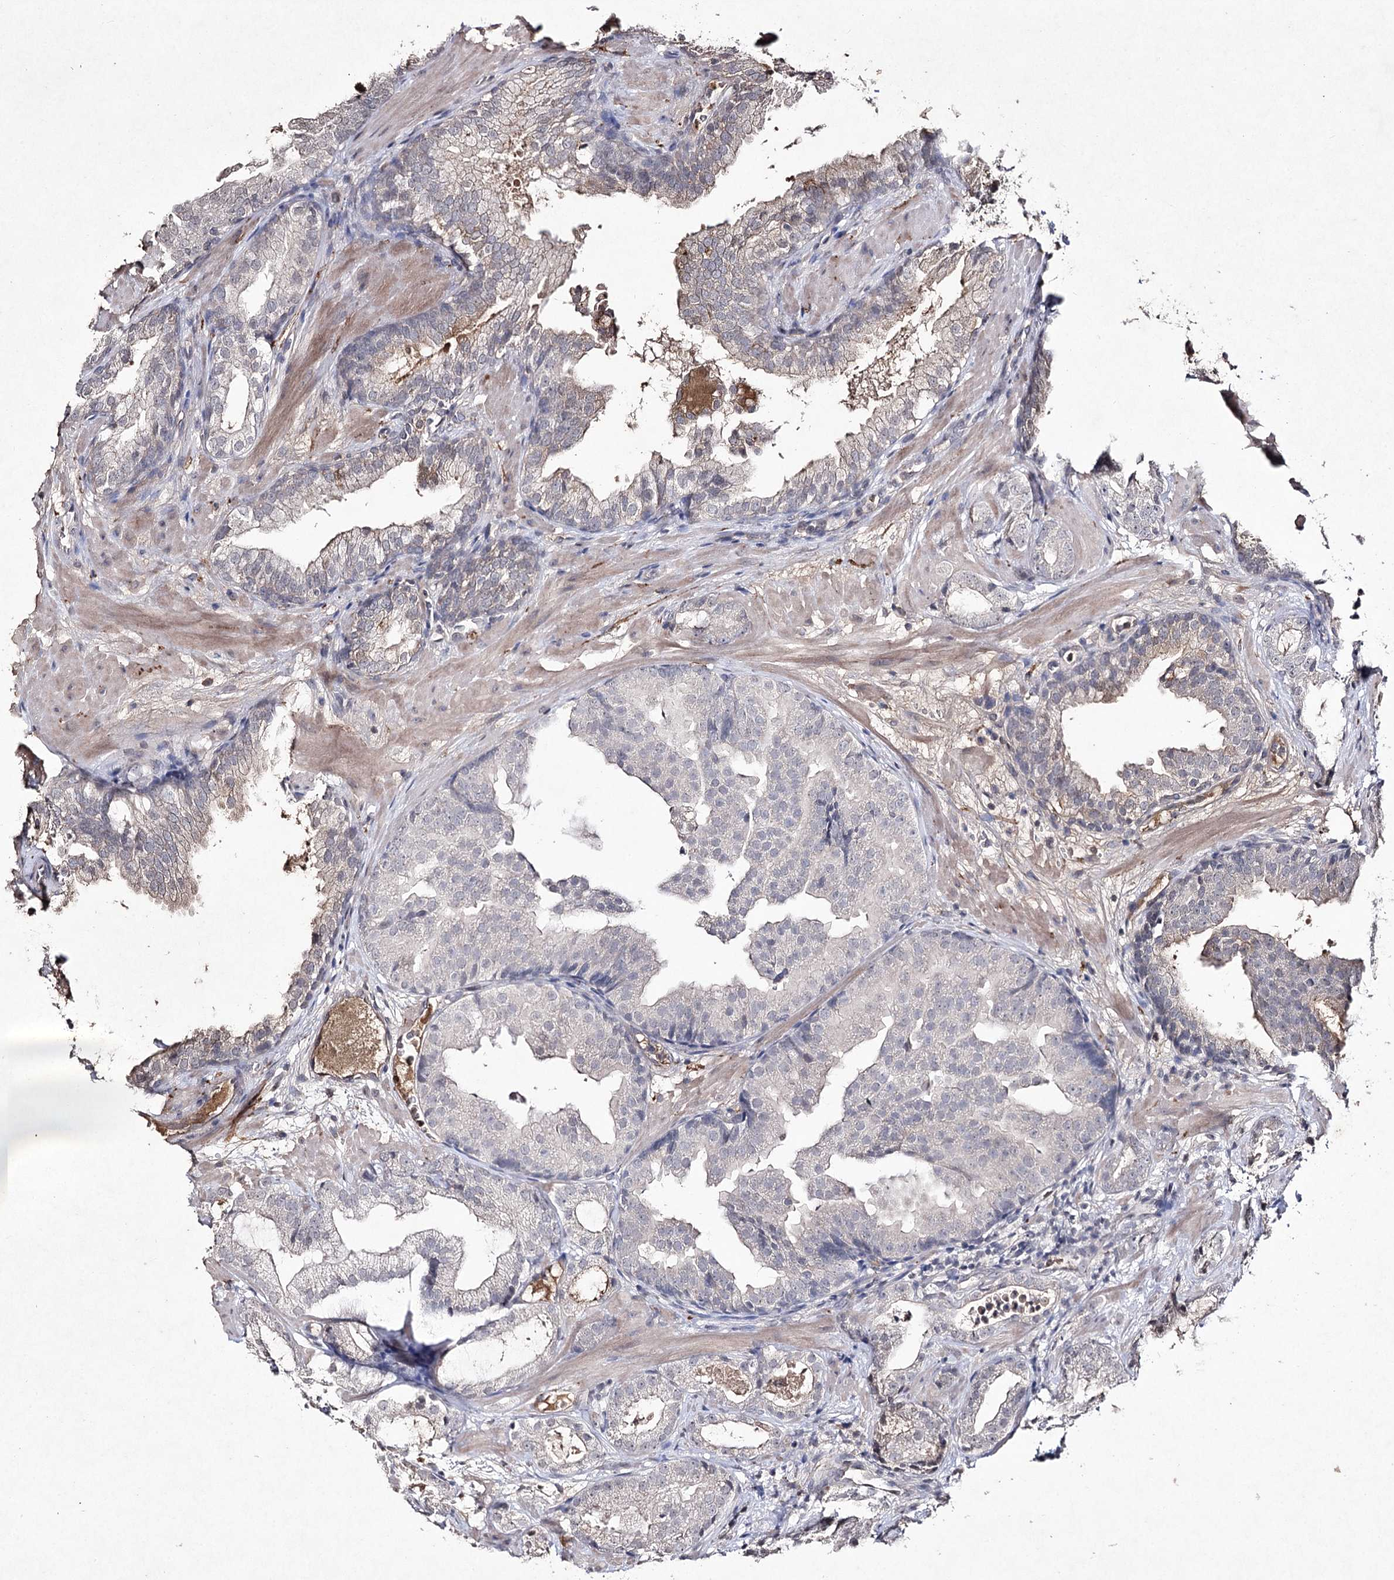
{"staining": {"intensity": "negative", "quantity": "none", "location": "none"}, "tissue": "prostate cancer", "cell_type": "Tumor cells", "image_type": "cancer", "snomed": [{"axis": "morphology", "description": "Adenocarcinoma, High grade"}, {"axis": "topography", "description": "Prostate"}], "caption": "High magnification brightfield microscopy of adenocarcinoma (high-grade) (prostate) stained with DAB (brown) and counterstained with hematoxylin (blue): tumor cells show no significant expression.", "gene": "SYNGR3", "patient": {"sex": "male", "age": 60}}